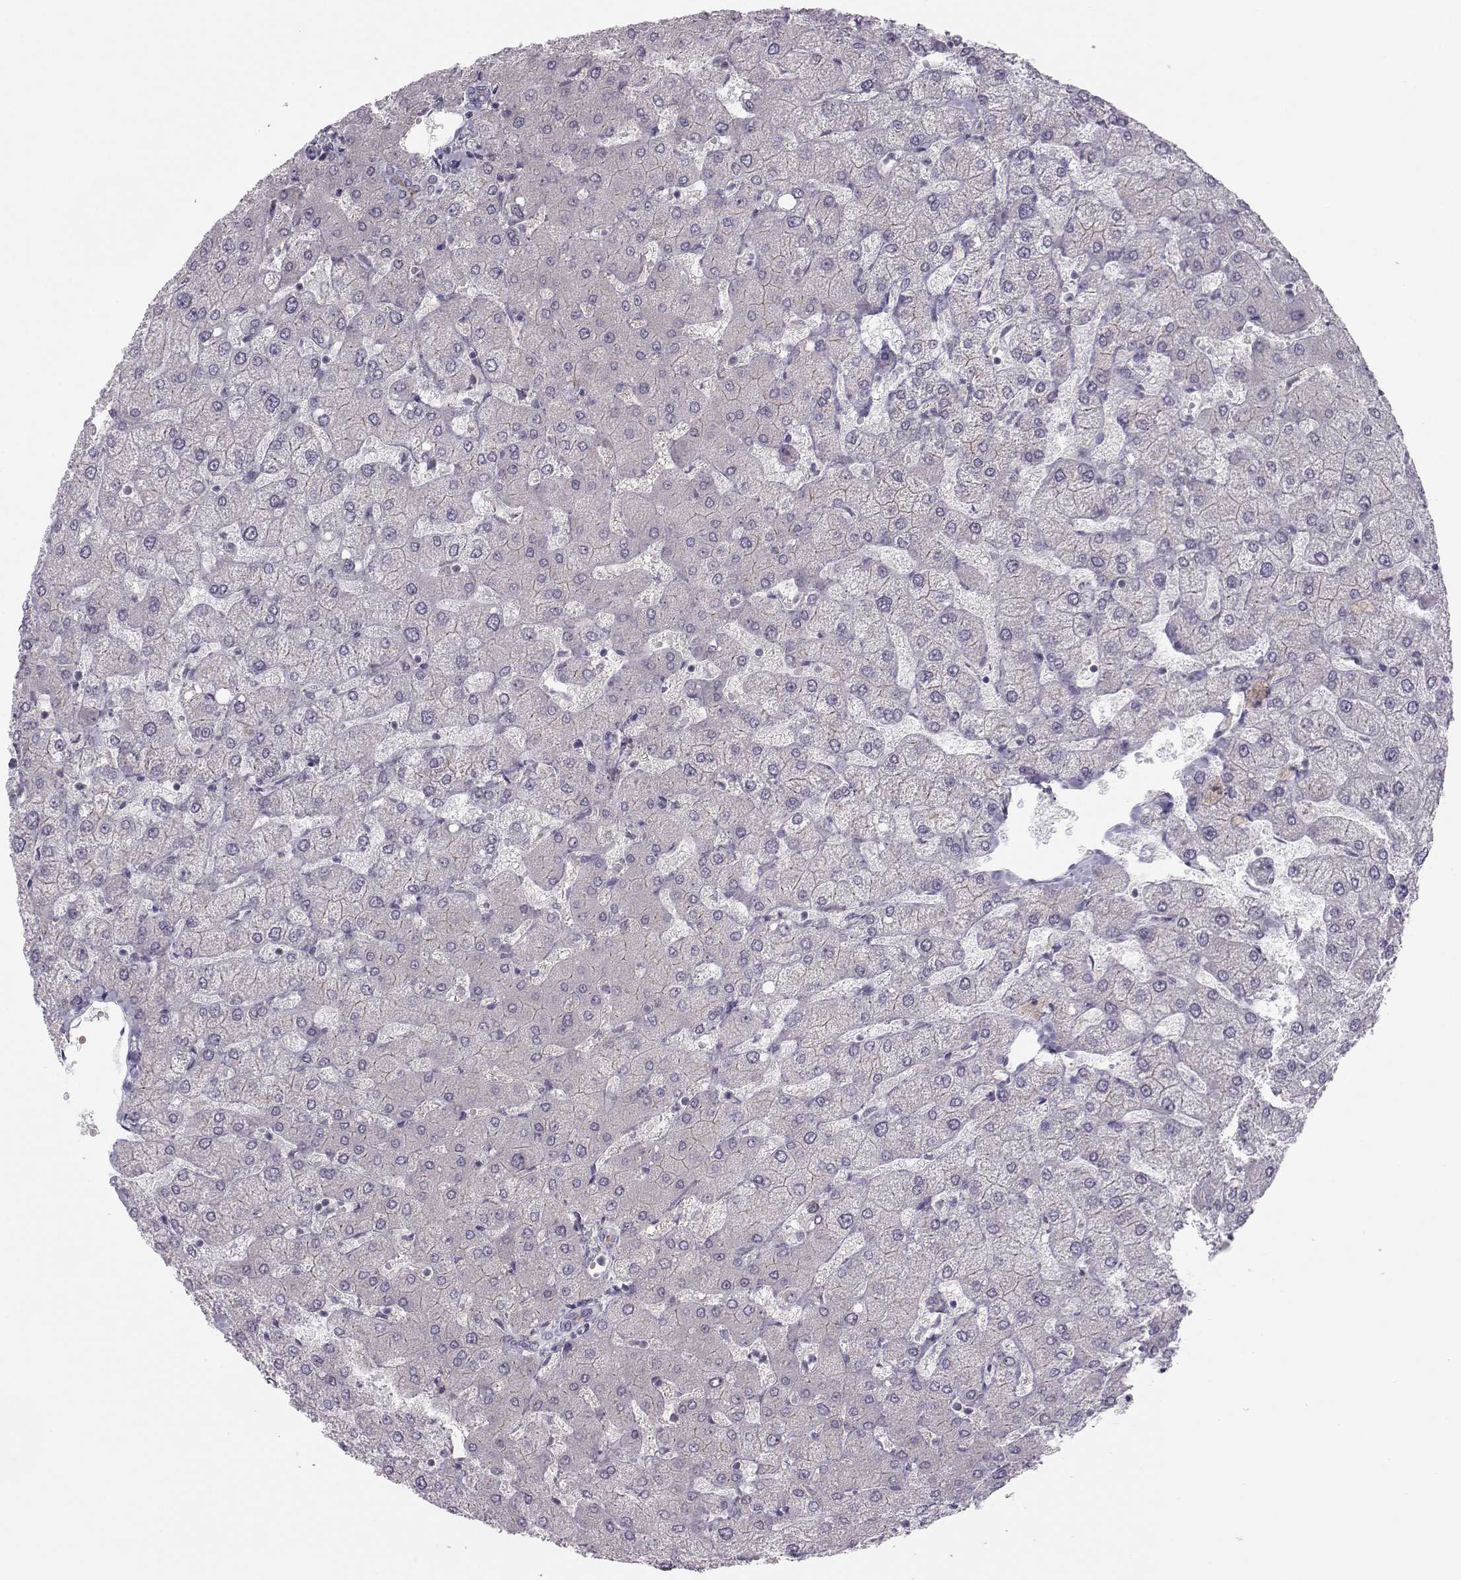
{"staining": {"intensity": "negative", "quantity": "none", "location": "none"}, "tissue": "liver", "cell_type": "Cholangiocytes", "image_type": "normal", "snomed": [{"axis": "morphology", "description": "Normal tissue, NOS"}, {"axis": "topography", "description": "Liver"}], "caption": "This is an immunohistochemistry (IHC) micrograph of benign human liver. There is no expression in cholangiocytes.", "gene": "MAST1", "patient": {"sex": "female", "age": 54}}